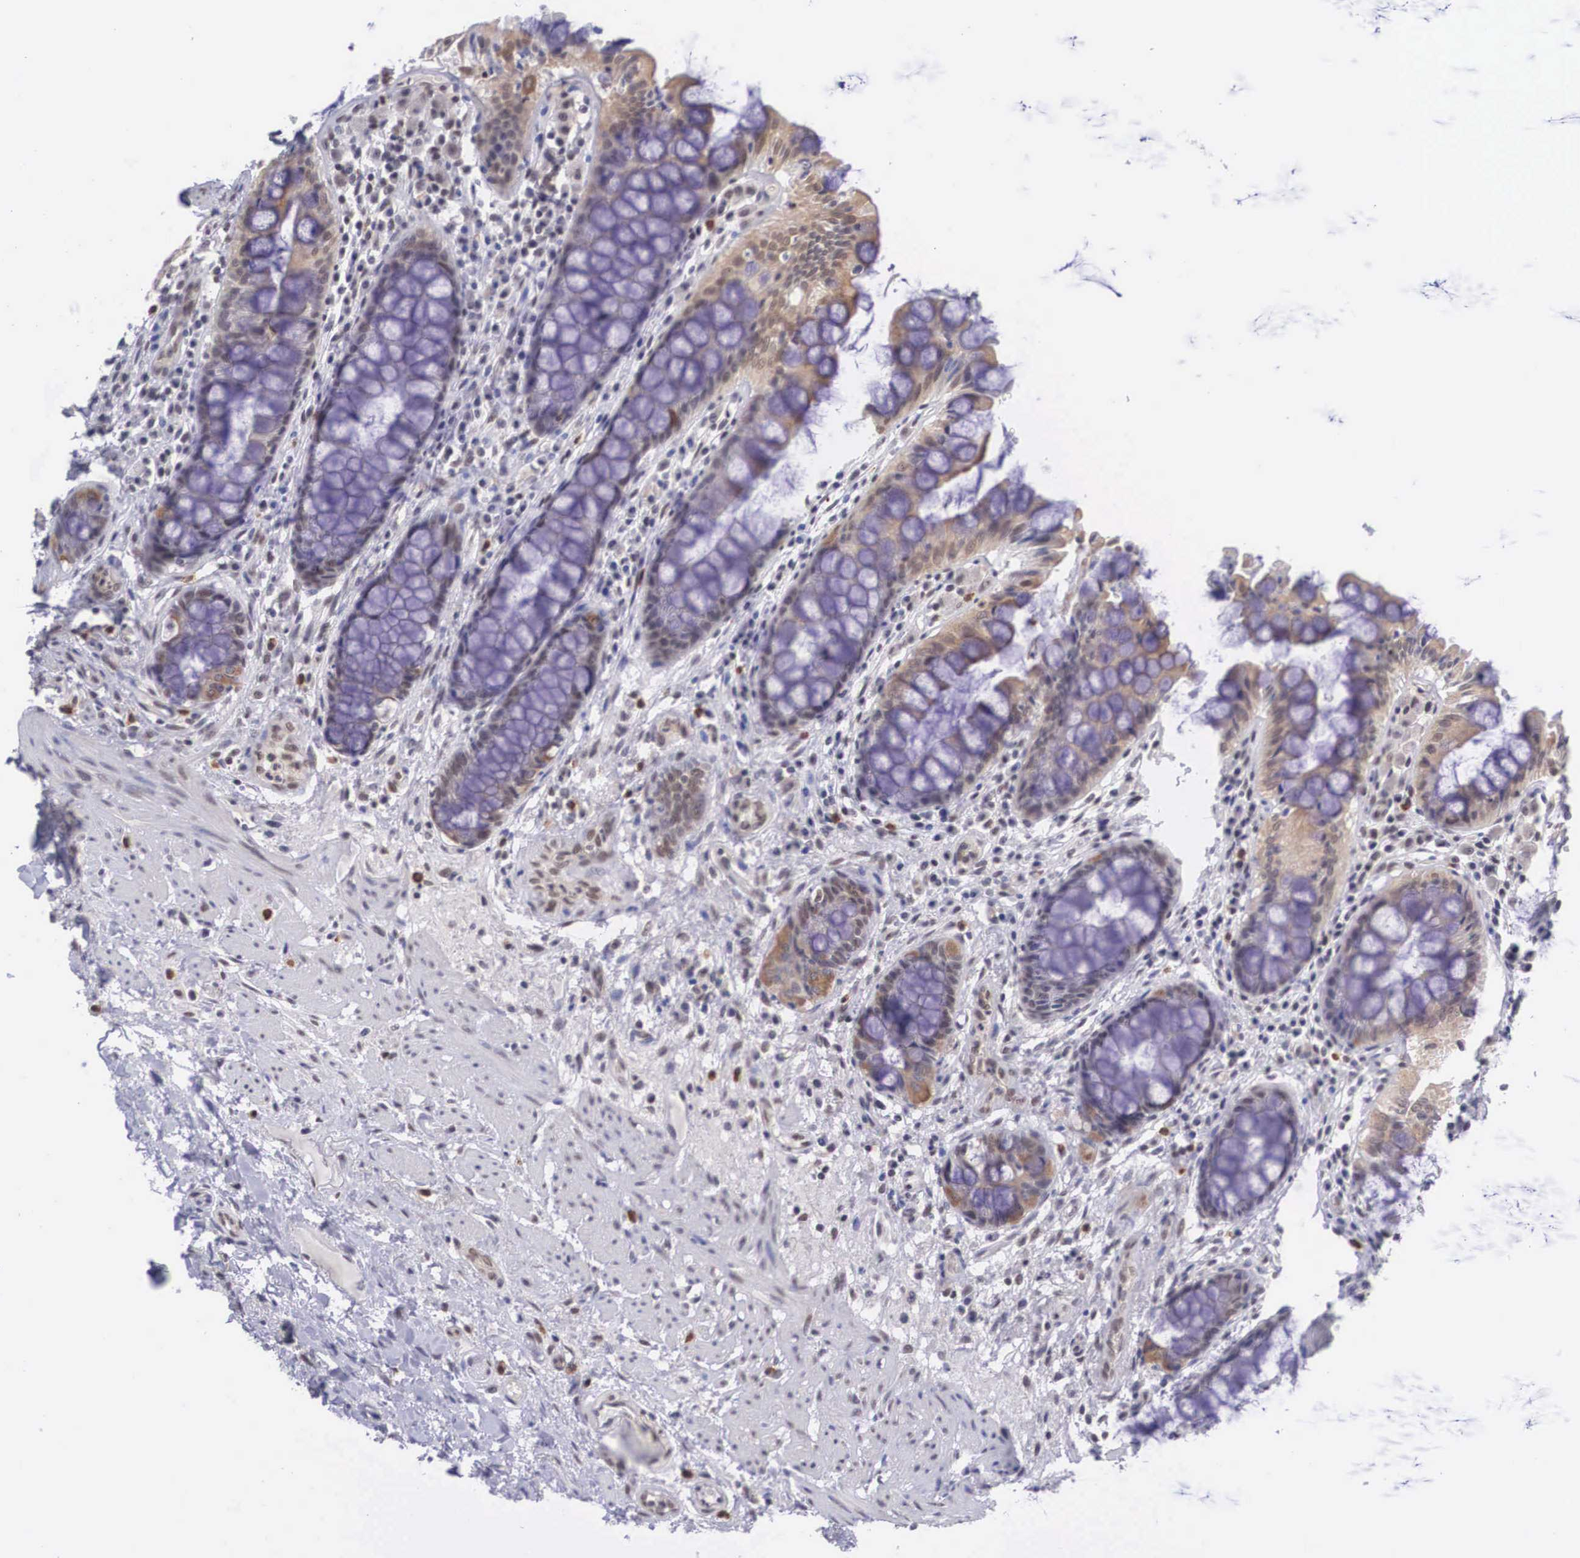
{"staining": {"intensity": "moderate", "quantity": "25%-75%", "location": "cytoplasmic/membranous,nuclear"}, "tissue": "rectum", "cell_type": "Glandular cells", "image_type": "normal", "snomed": [{"axis": "morphology", "description": "Normal tissue, NOS"}, {"axis": "topography", "description": "Rectum"}], "caption": "Immunohistochemistry (DAB (3,3'-diaminobenzidine)) staining of normal rectum displays moderate cytoplasmic/membranous,nuclear protein positivity in about 25%-75% of glandular cells.", "gene": "NINL", "patient": {"sex": "female", "age": 75}}